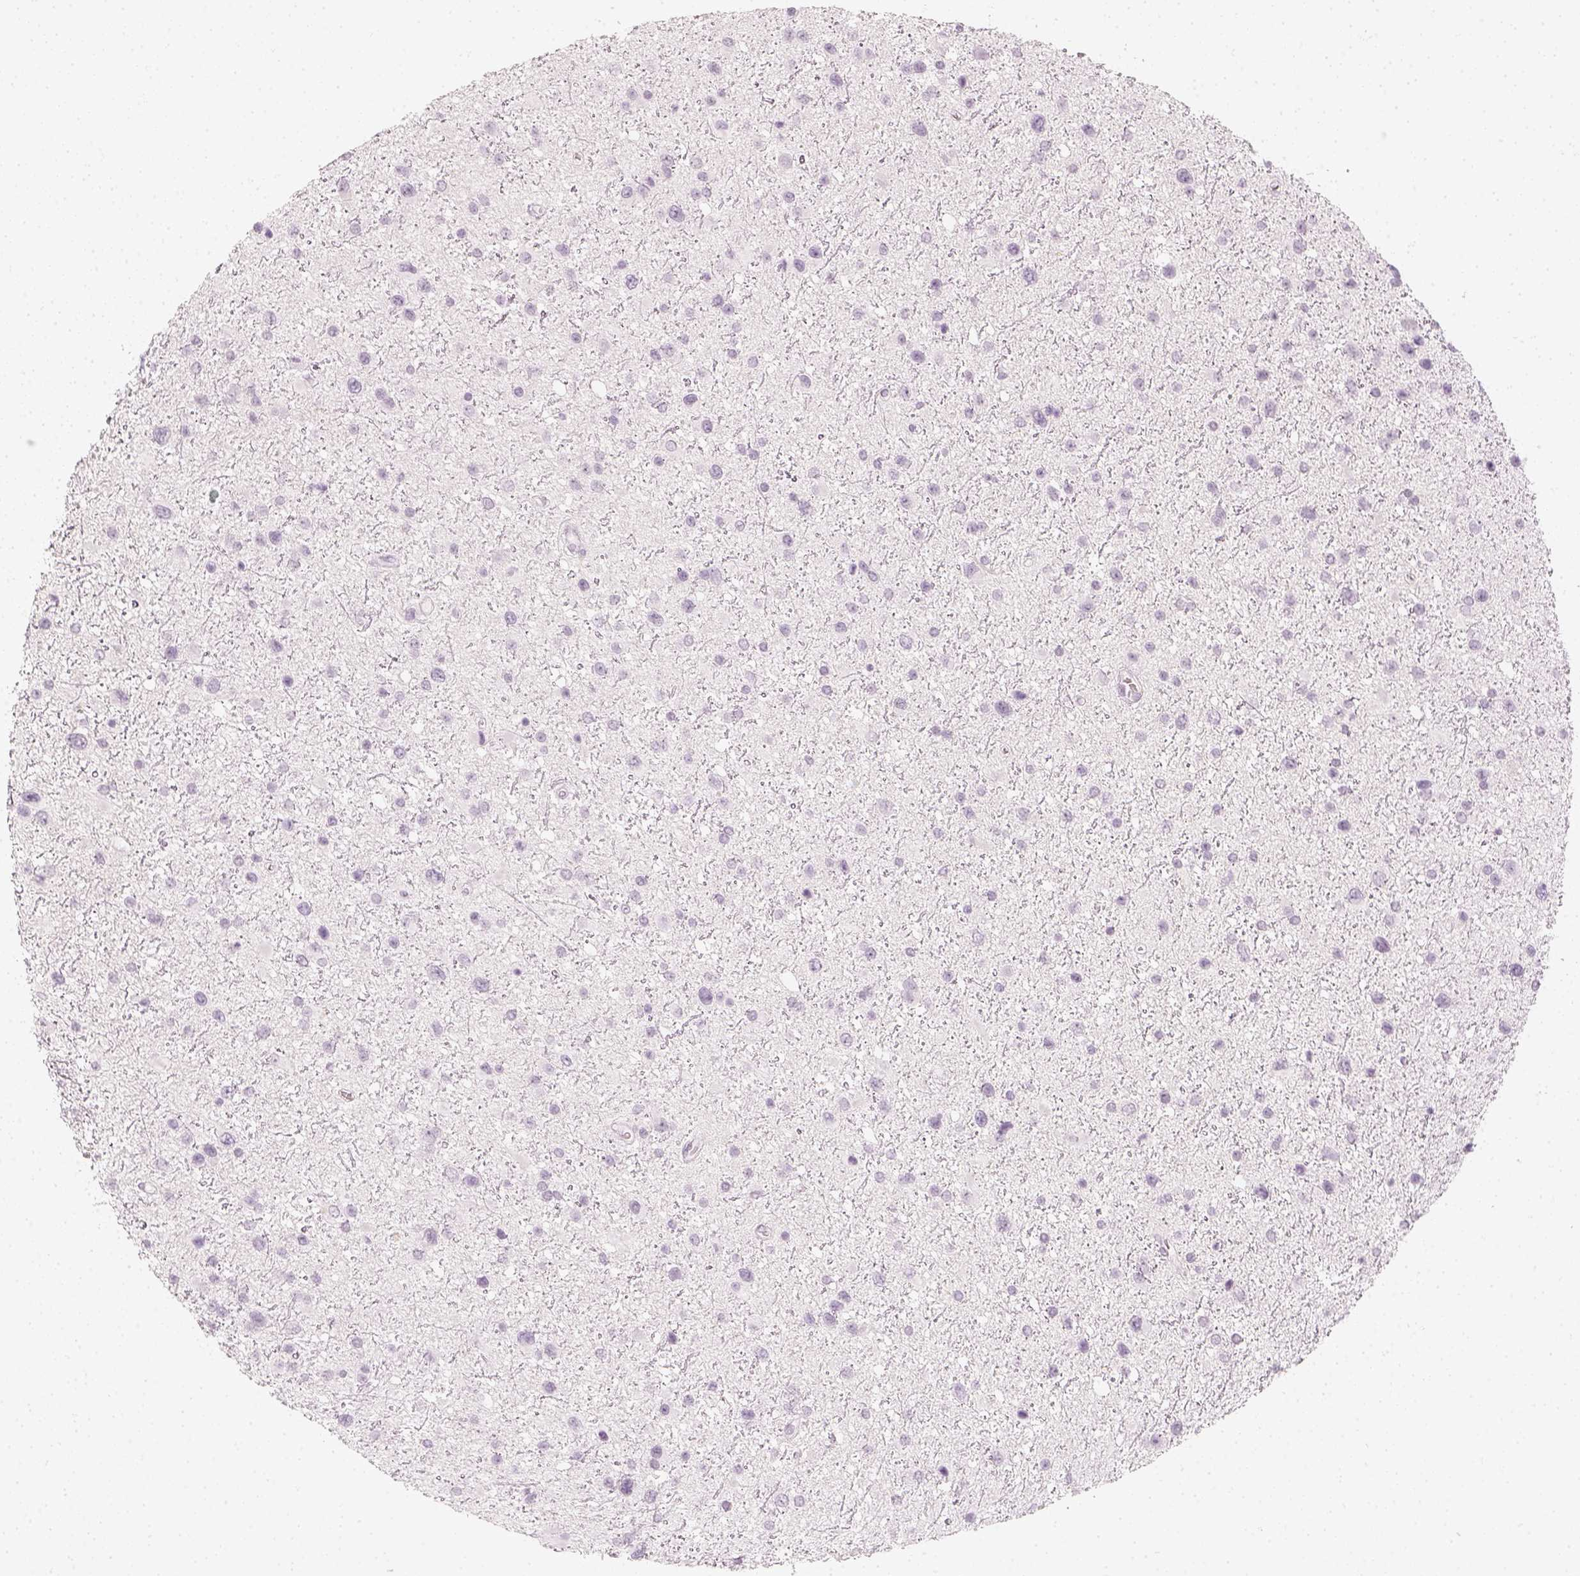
{"staining": {"intensity": "negative", "quantity": "none", "location": "none"}, "tissue": "glioma", "cell_type": "Tumor cells", "image_type": "cancer", "snomed": [{"axis": "morphology", "description": "Glioma, malignant, Low grade"}, {"axis": "topography", "description": "Brain"}], "caption": "Histopathology image shows no protein staining in tumor cells of glioma tissue.", "gene": "KRT25", "patient": {"sex": "female", "age": 32}}